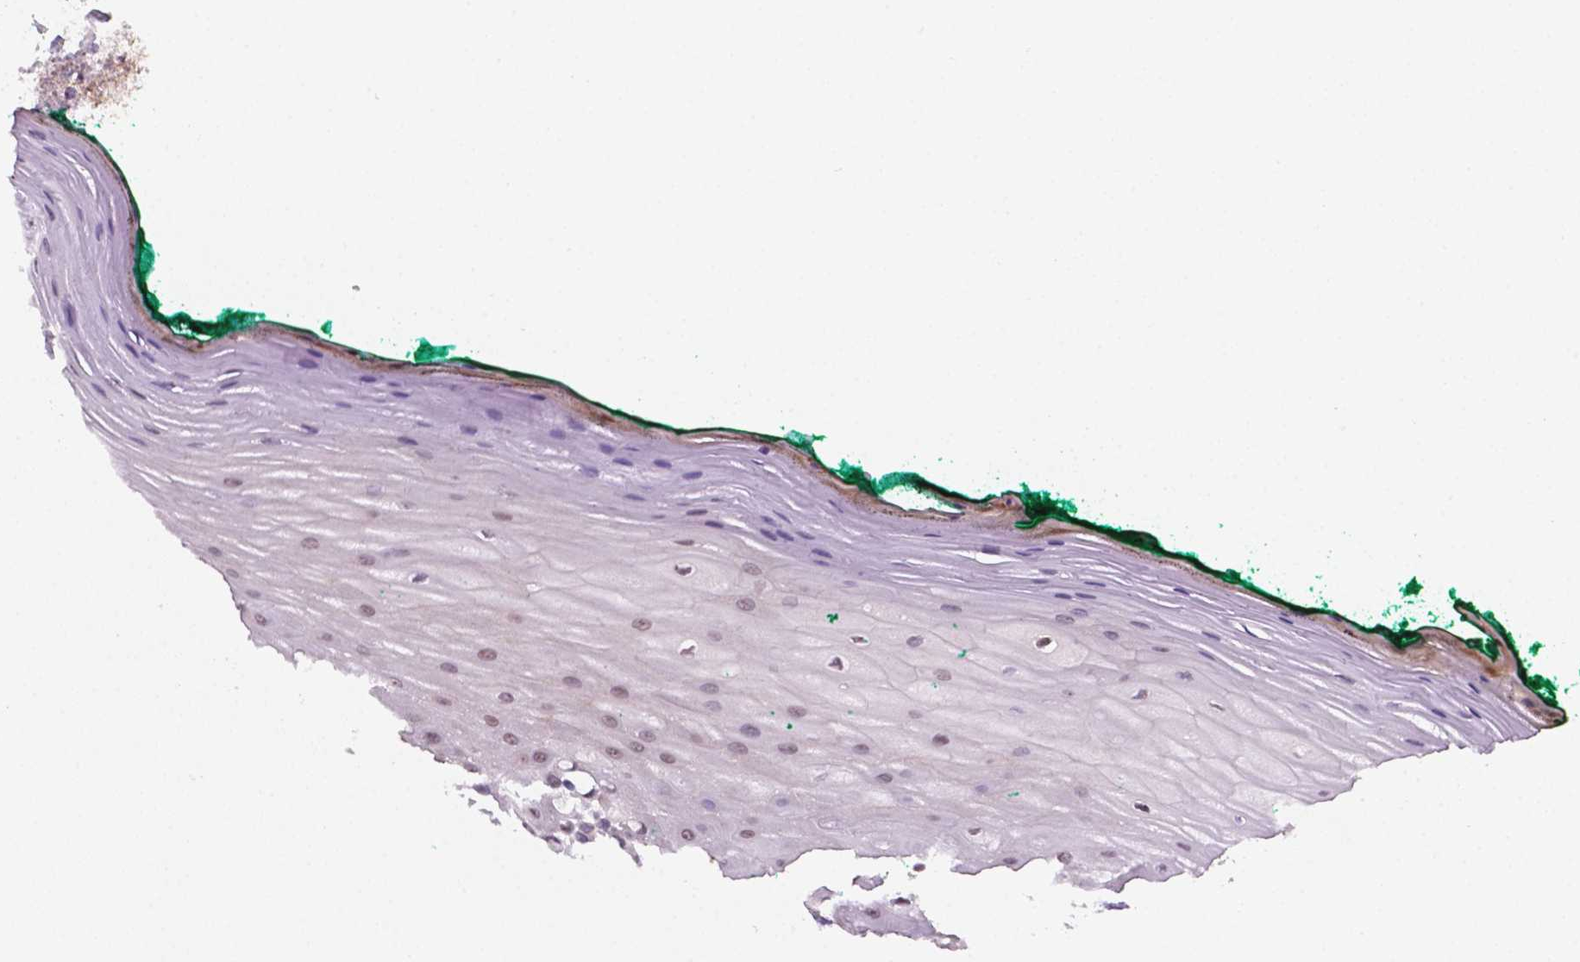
{"staining": {"intensity": "weak", "quantity": "25%-75%", "location": "nuclear"}, "tissue": "oral mucosa", "cell_type": "Squamous epithelial cells", "image_type": "normal", "snomed": [{"axis": "morphology", "description": "Normal tissue, NOS"}, {"axis": "topography", "description": "Oral tissue"}], "caption": "A histopathology image of human oral mucosa stained for a protein shows weak nuclear brown staining in squamous epithelial cells. Immunohistochemistry (ihc) stains the protein in brown and the nuclei are stained blue.", "gene": "C18orf21", "patient": {"sex": "female", "age": 83}}